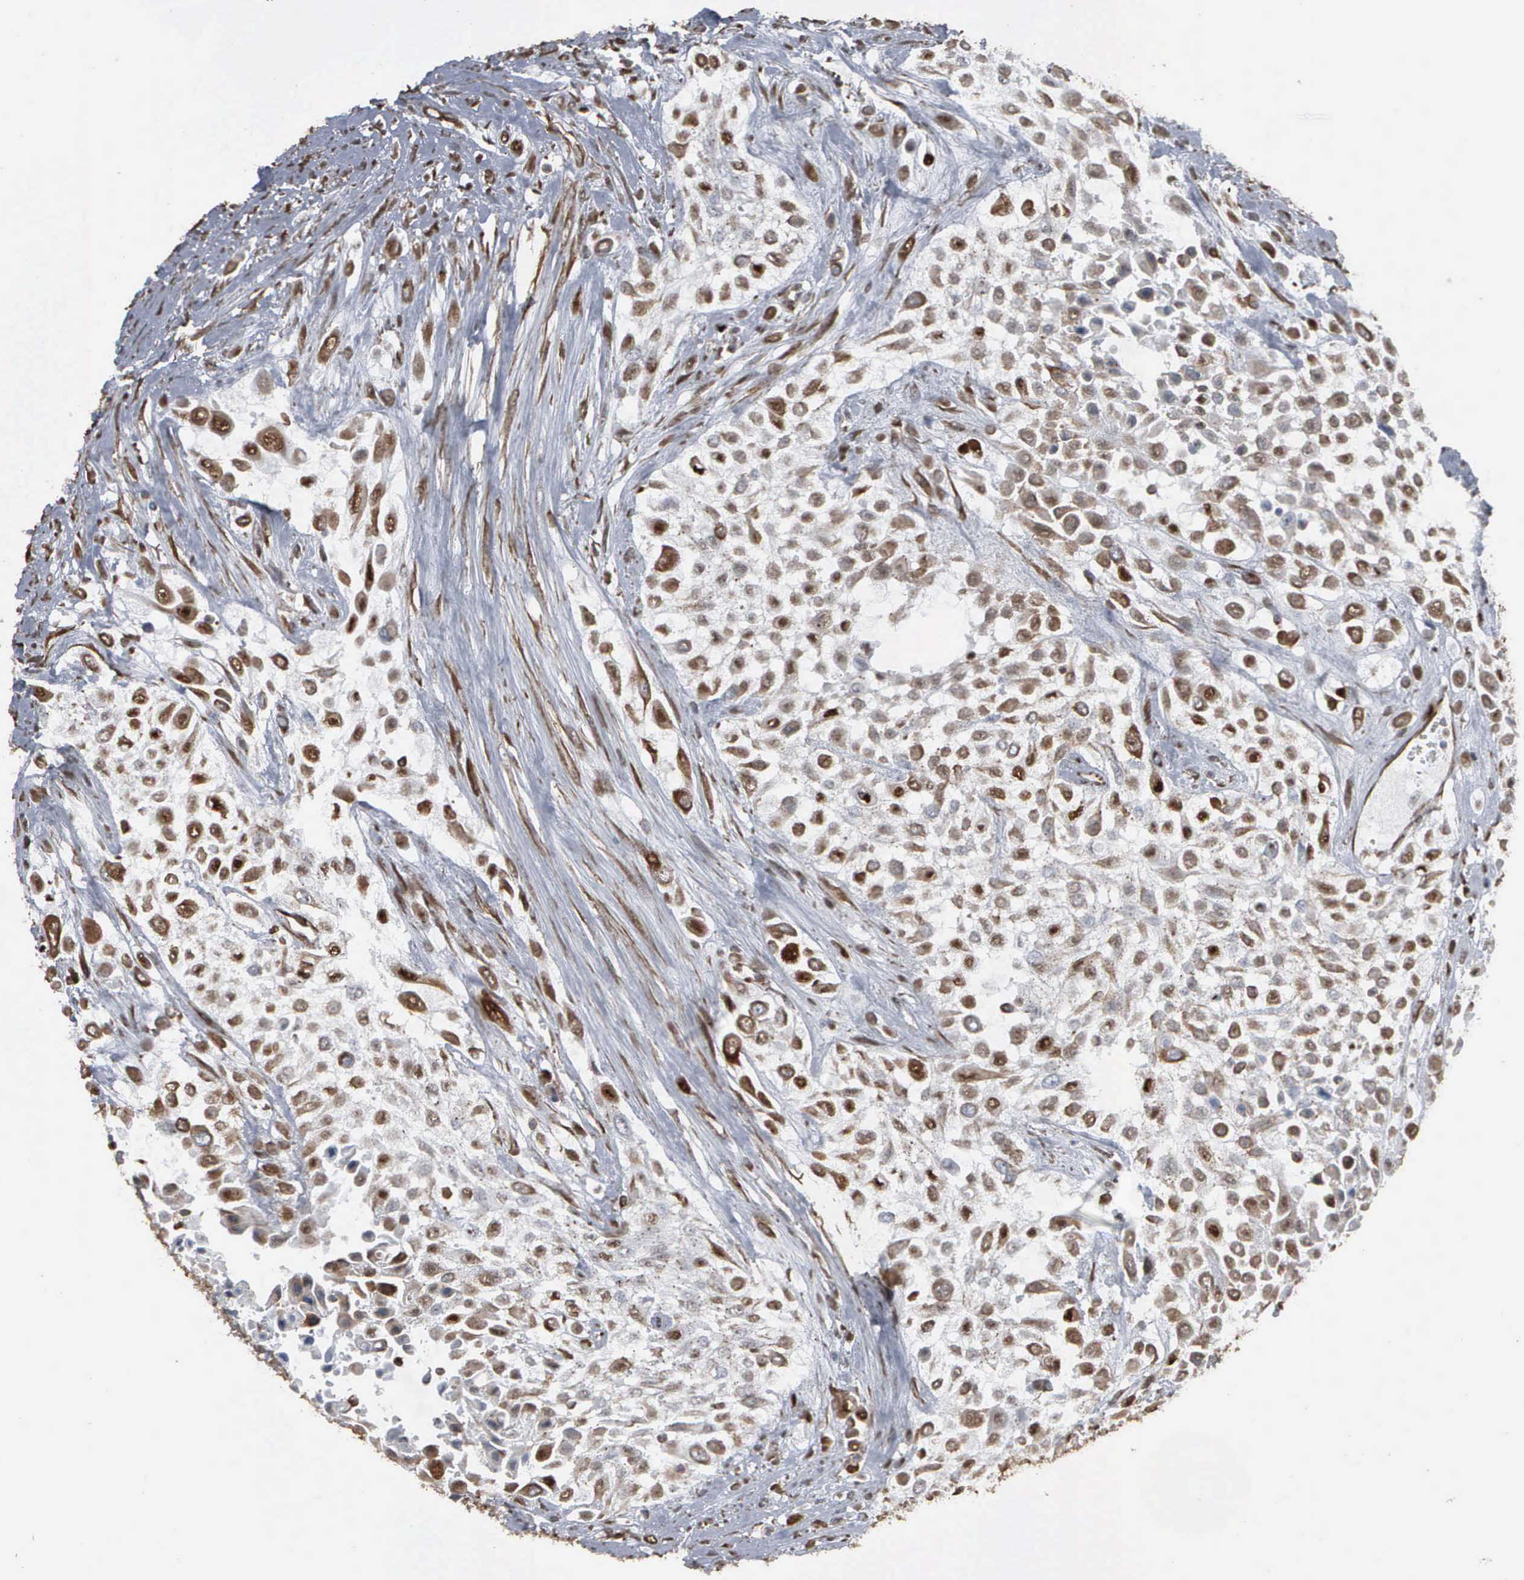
{"staining": {"intensity": "moderate", "quantity": "25%-75%", "location": "nuclear"}, "tissue": "urothelial cancer", "cell_type": "Tumor cells", "image_type": "cancer", "snomed": [{"axis": "morphology", "description": "Urothelial carcinoma, High grade"}, {"axis": "topography", "description": "Urinary bladder"}], "caption": "Urothelial cancer was stained to show a protein in brown. There is medium levels of moderate nuclear positivity in about 25%-75% of tumor cells. The staining was performed using DAB (3,3'-diaminobenzidine), with brown indicating positive protein expression. Nuclei are stained blue with hematoxylin.", "gene": "CCNE1", "patient": {"sex": "male", "age": 57}}